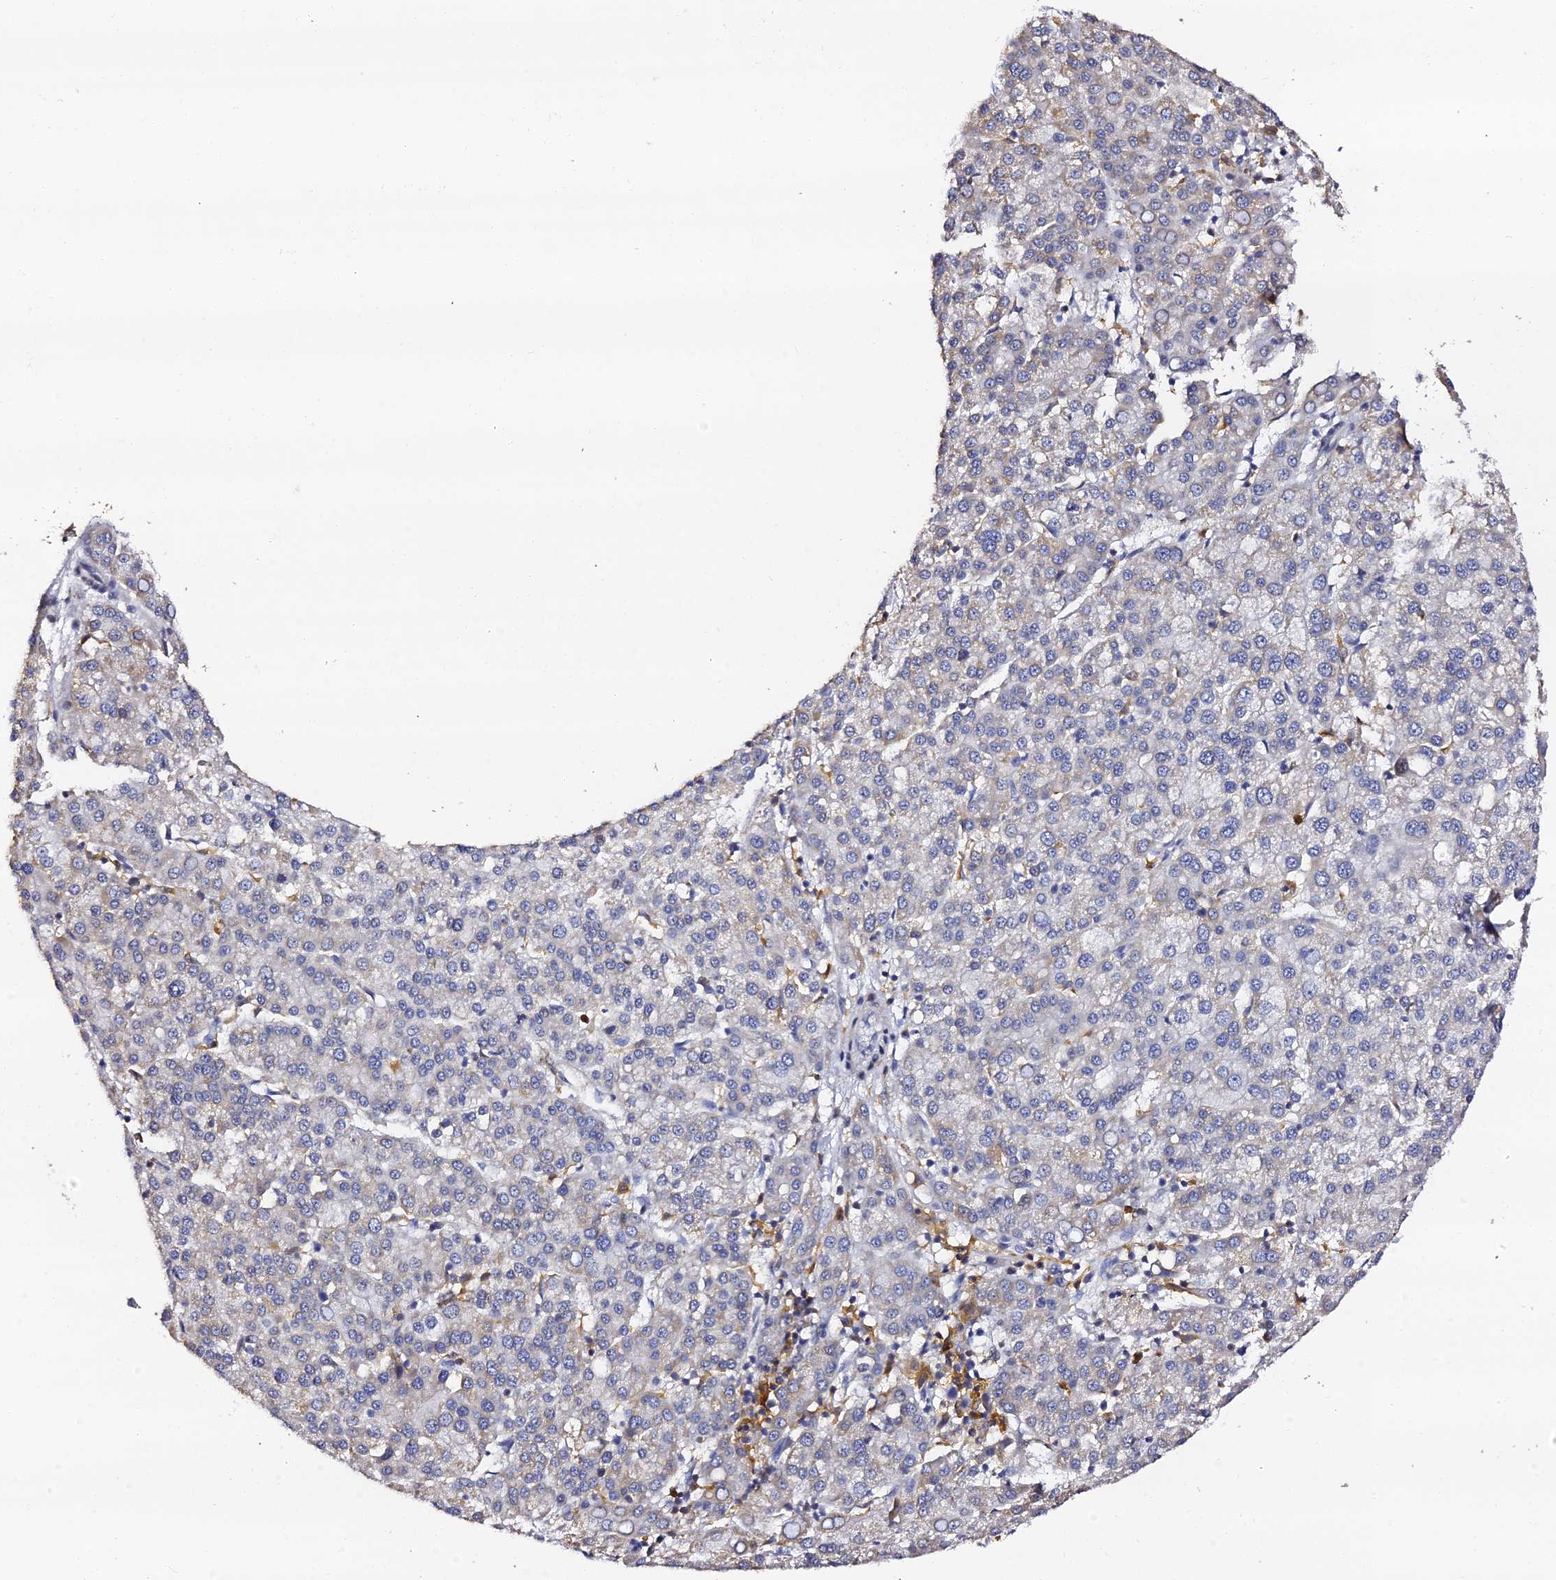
{"staining": {"intensity": "negative", "quantity": "none", "location": "none"}, "tissue": "liver cancer", "cell_type": "Tumor cells", "image_type": "cancer", "snomed": [{"axis": "morphology", "description": "Carcinoma, Hepatocellular, NOS"}, {"axis": "topography", "description": "Liver"}], "caption": "A histopathology image of human liver cancer is negative for staining in tumor cells. The staining was performed using DAB (3,3'-diaminobenzidine) to visualize the protein expression in brown, while the nuclei were stained in blue with hematoxylin (Magnification: 20x).", "gene": "IL4I1", "patient": {"sex": "female", "age": 58}}